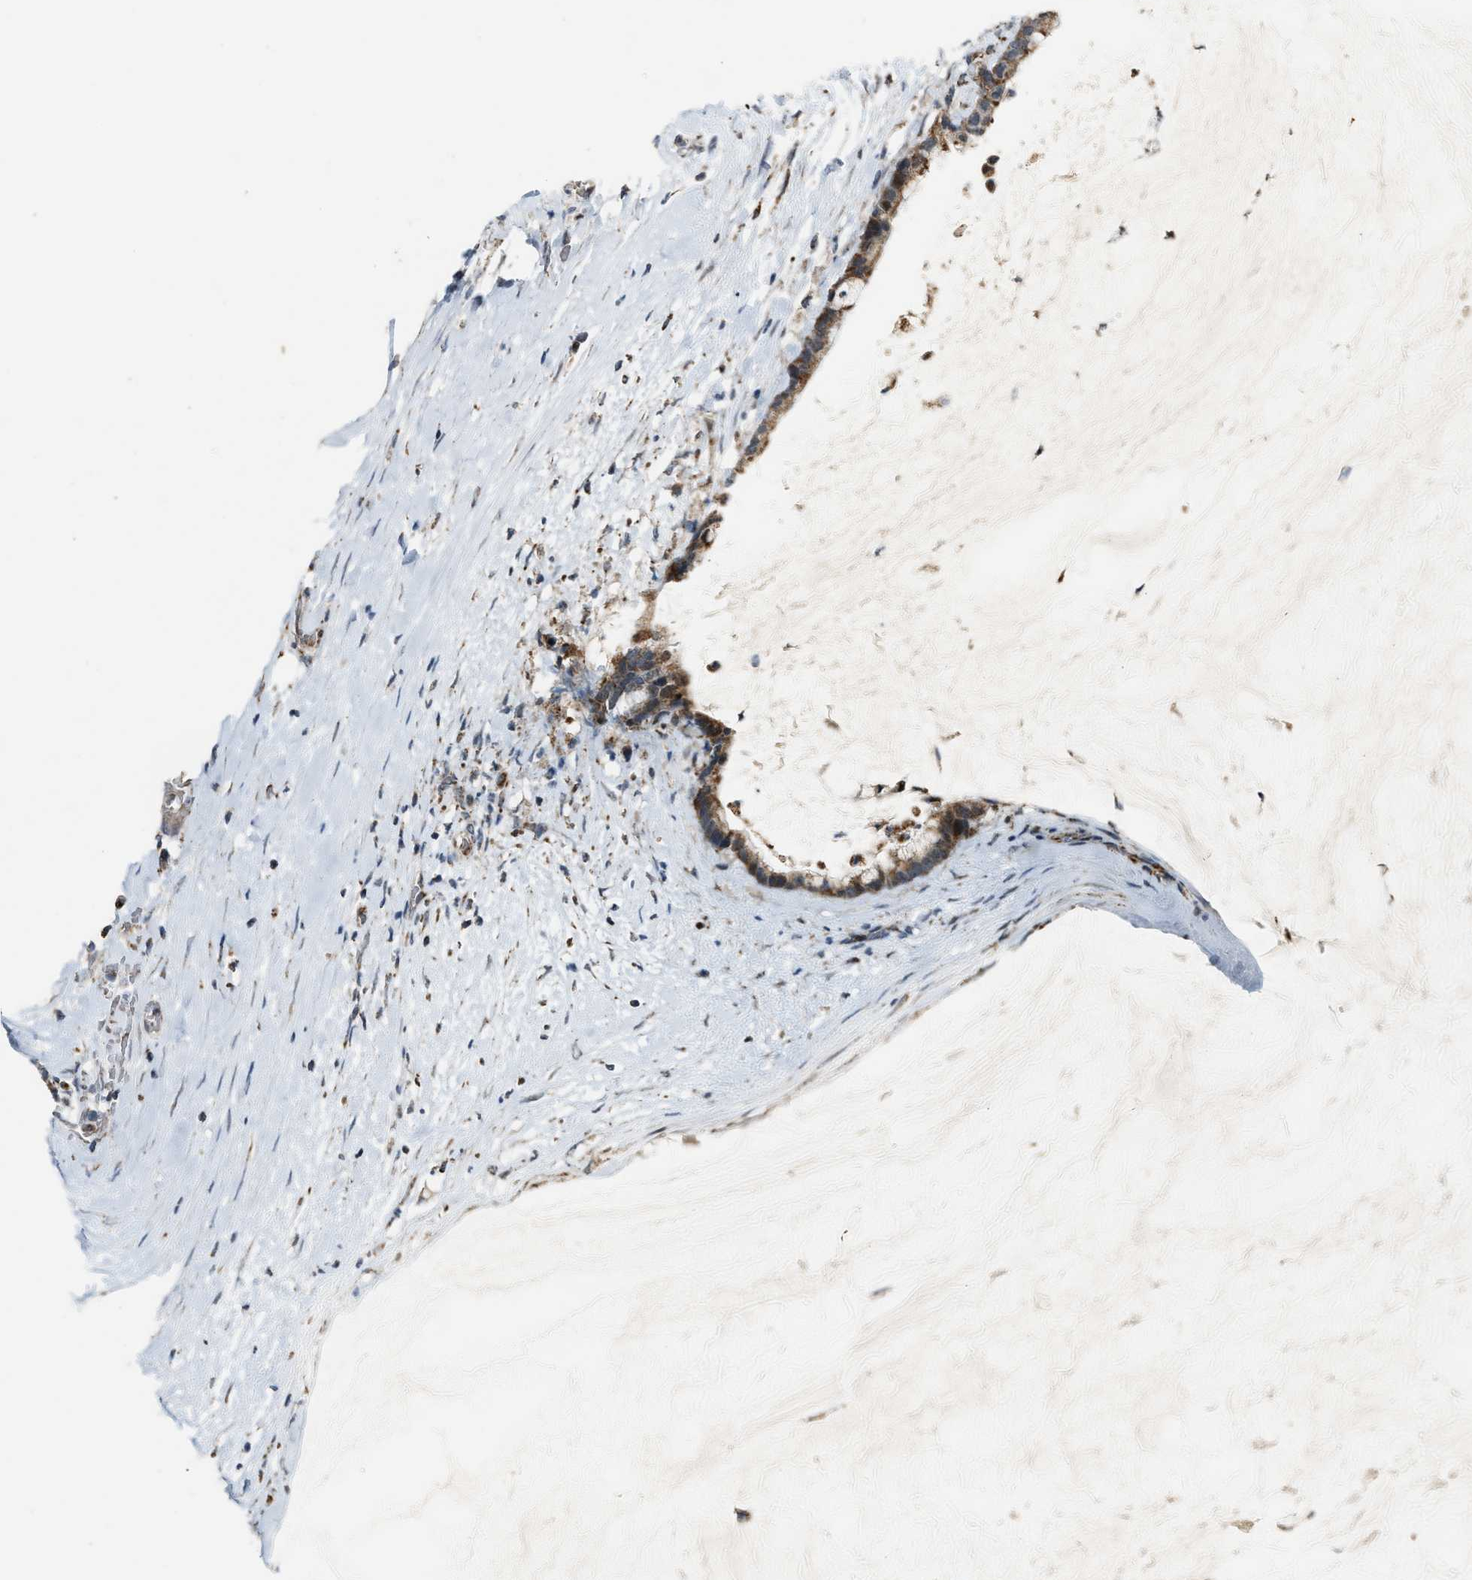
{"staining": {"intensity": "moderate", "quantity": ">75%", "location": "cytoplasmic/membranous"}, "tissue": "pancreatic cancer", "cell_type": "Tumor cells", "image_type": "cancer", "snomed": [{"axis": "morphology", "description": "Adenocarcinoma, NOS"}, {"axis": "topography", "description": "Pancreas"}], "caption": "Immunohistochemical staining of human pancreatic adenocarcinoma reveals moderate cytoplasmic/membranous protein expression in about >75% of tumor cells.", "gene": "CHN2", "patient": {"sex": "male", "age": 41}}